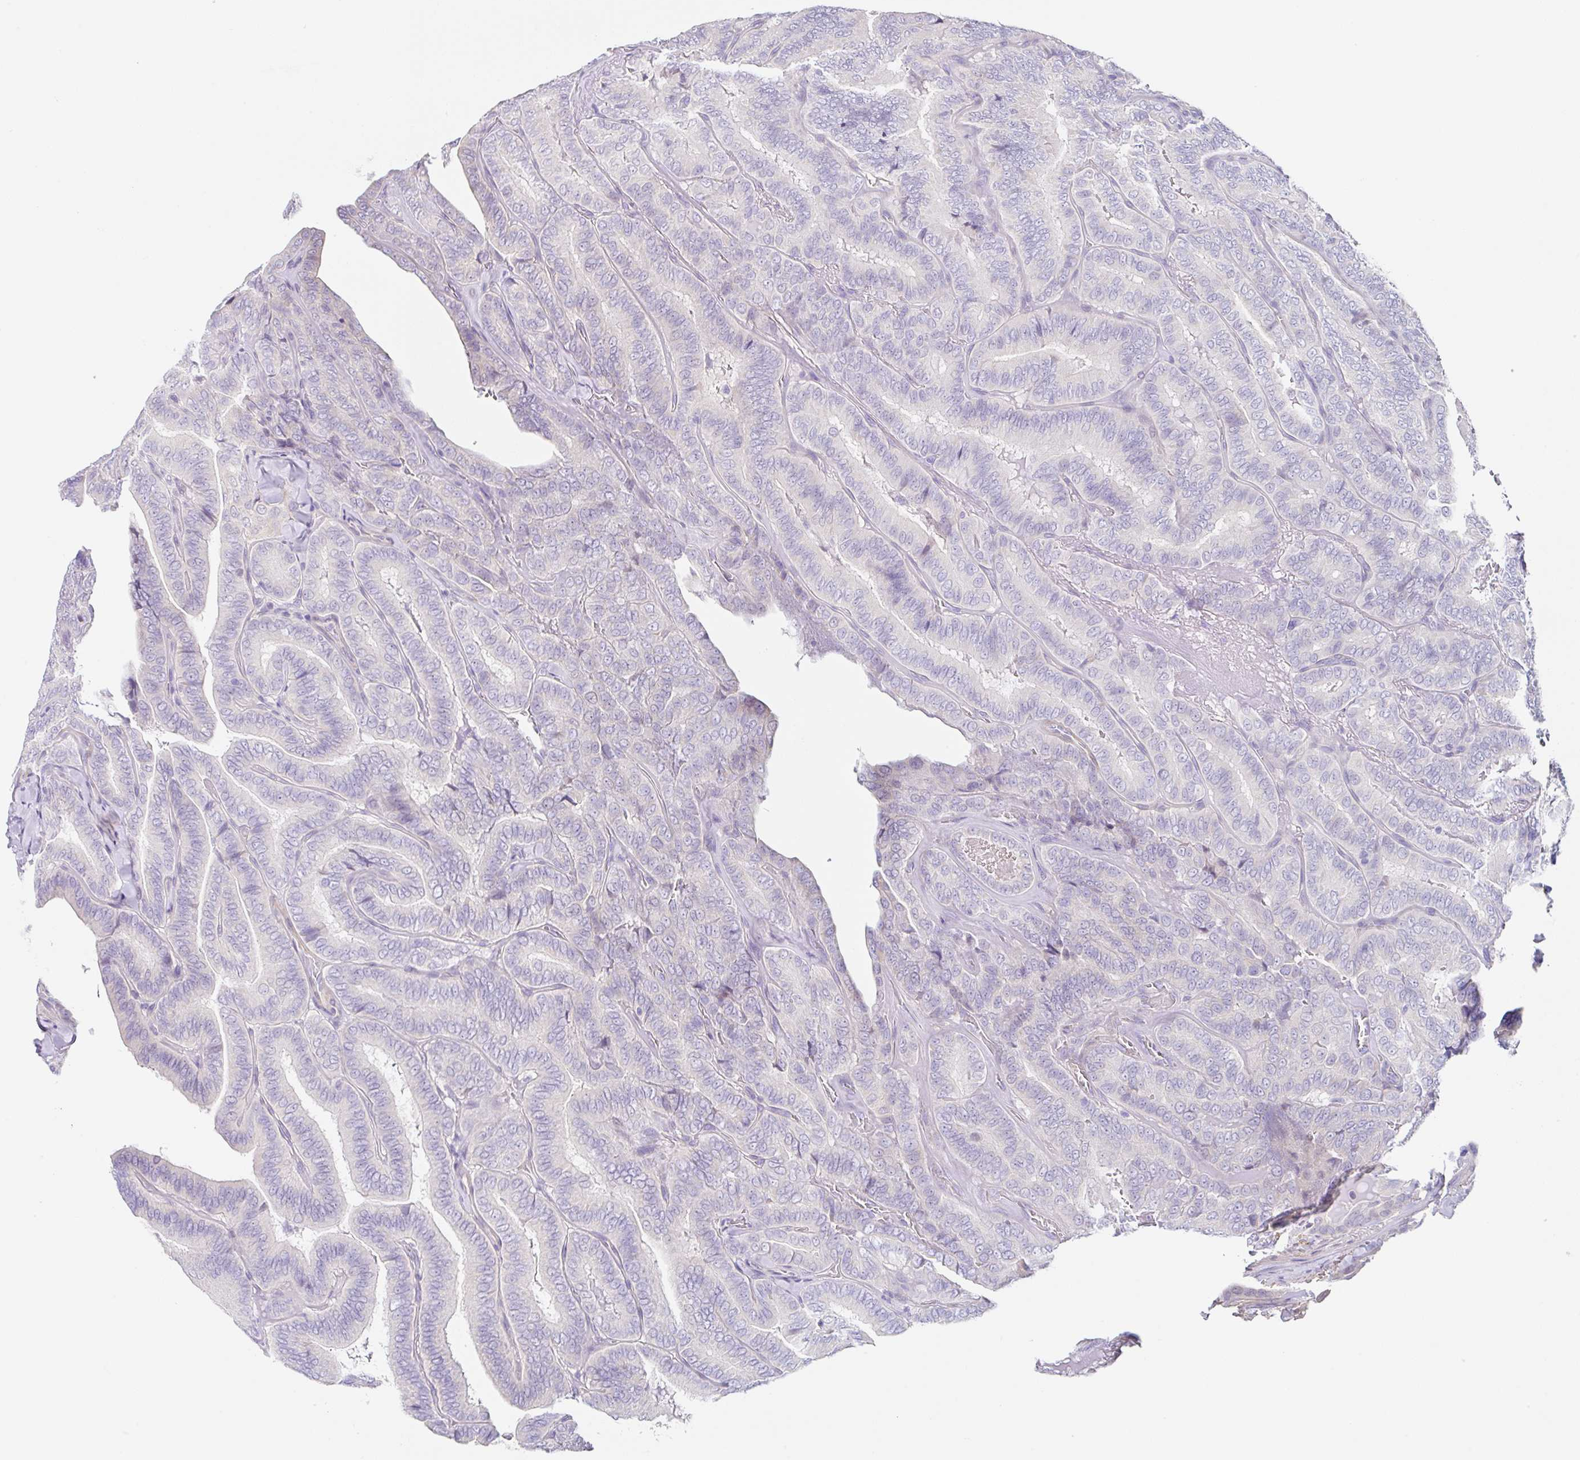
{"staining": {"intensity": "negative", "quantity": "none", "location": "none"}, "tissue": "thyroid cancer", "cell_type": "Tumor cells", "image_type": "cancer", "snomed": [{"axis": "morphology", "description": "Papillary adenocarcinoma, NOS"}, {"axis": "topography", "description": "Thyroid gland"}], "caption": "An IHC histopathology image of thyroid cancer is shown. There is no staining in tumor cells of thyroid cancer. The staining was performed using DAB (3,3'-diaminobenzidine) to visualize the protein expression in brown, while the nuclei were stained in blue with hematoxylin (Magnification: 20x).", "gene": "DCAF17", "patient": {"sex": "male", "age": 61}}